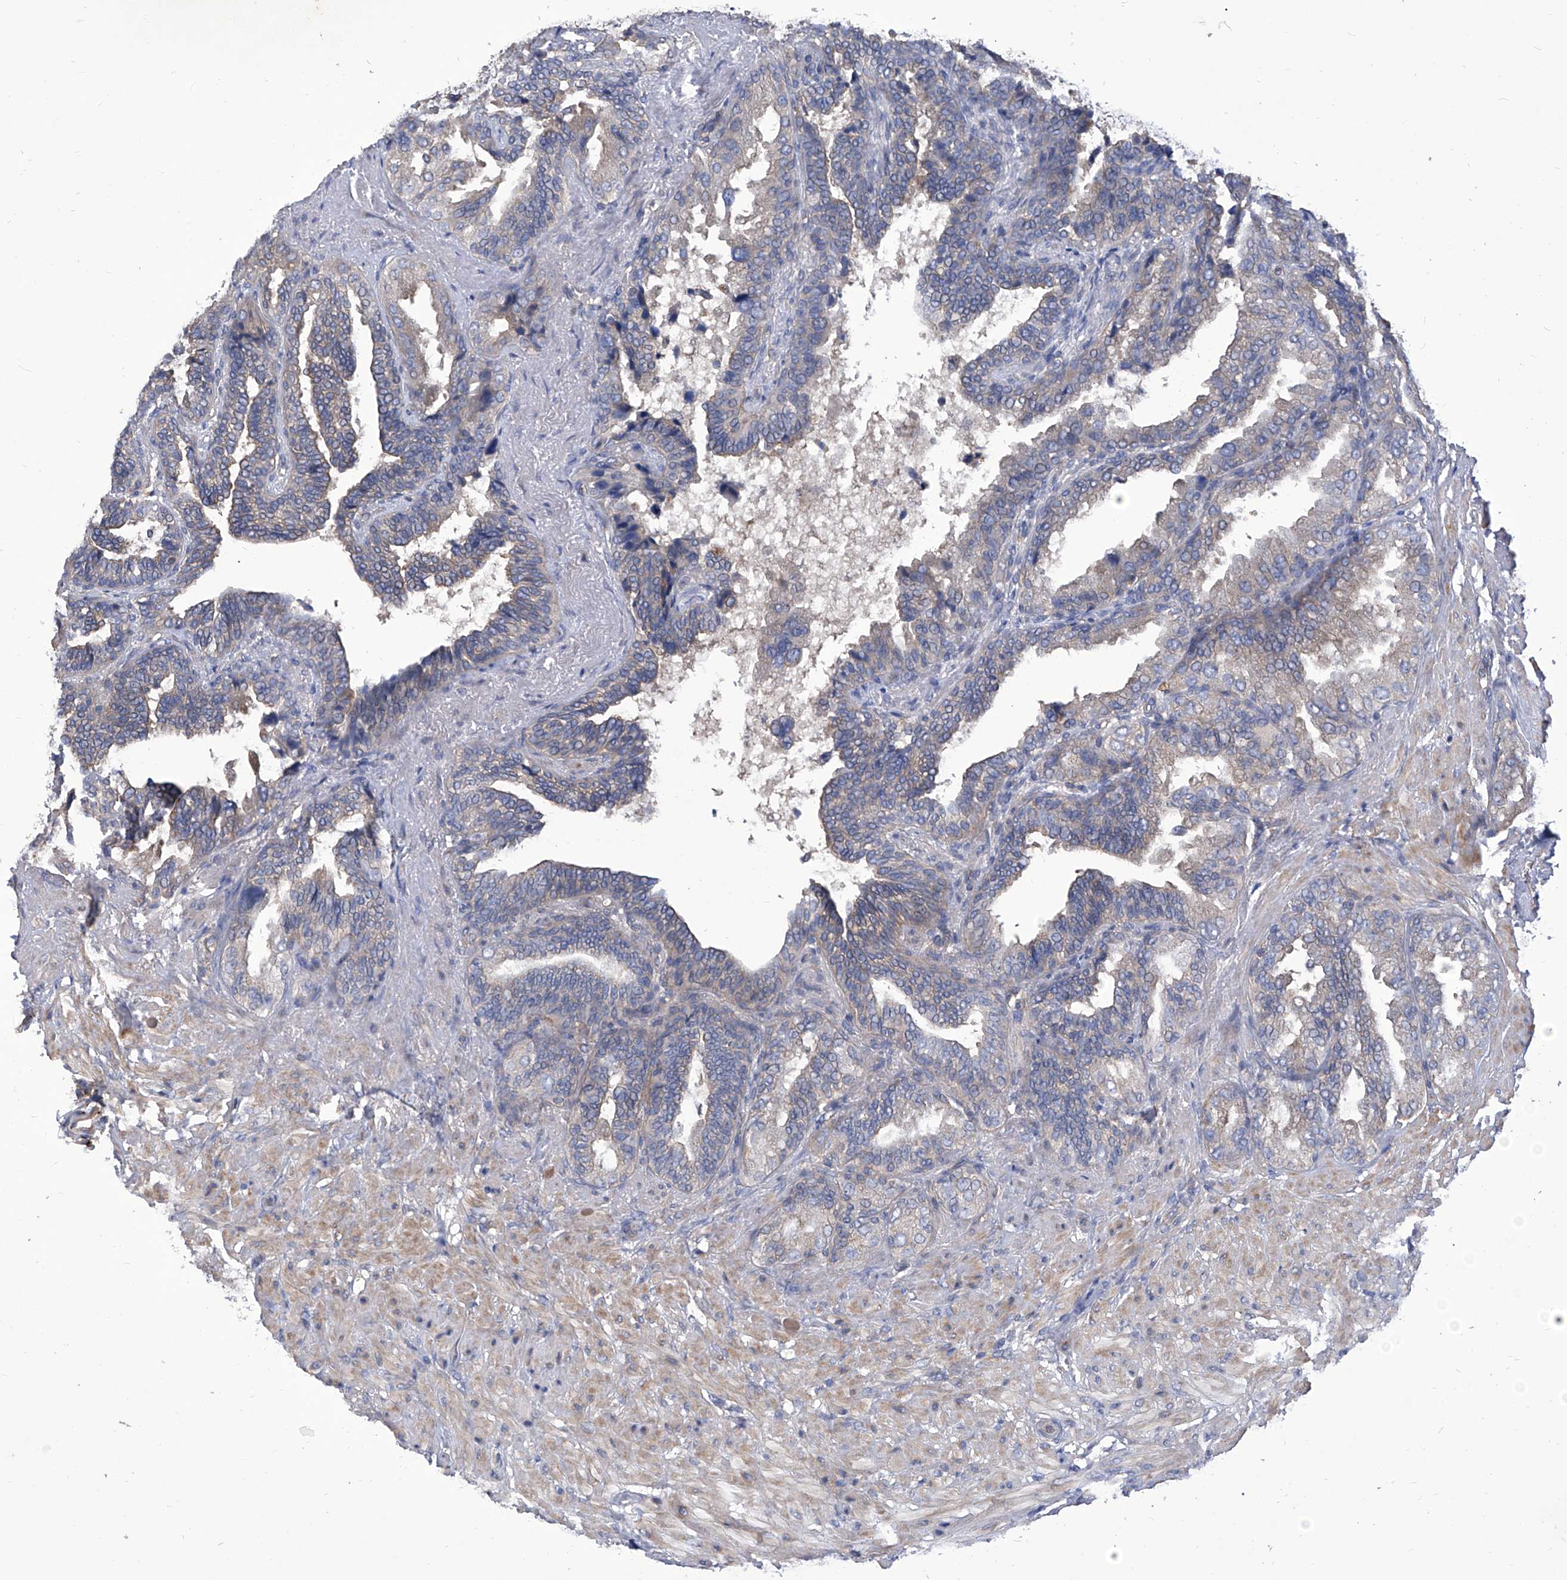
{"staining": {"intensity": "moderate", "quantity": "25%-75%", "location": "cytoplasmic/membranous"}, "tissue": "seminal vesicle", "cell_type": "Glandular cells", "image_type": "normal", "snomed": [{"axis": "morphology", "description": "Normal tissue, NOS"}, {"axis": "topography", "description": "Seminal veicle"}, {"axis": "topography", "description": "Peripheral nerve tissue"}], "caption": "The immunohistochemical stain labels moderate cytoplasmic/membranous positivity in glandular cells of benign seminal vesicle. (DAB (3,3'-diaminobenzidine) IHC with brightfield microscopy, high magnification).", "gene": "TJAP1", "patient": {"sex": "male", "age": 63}}